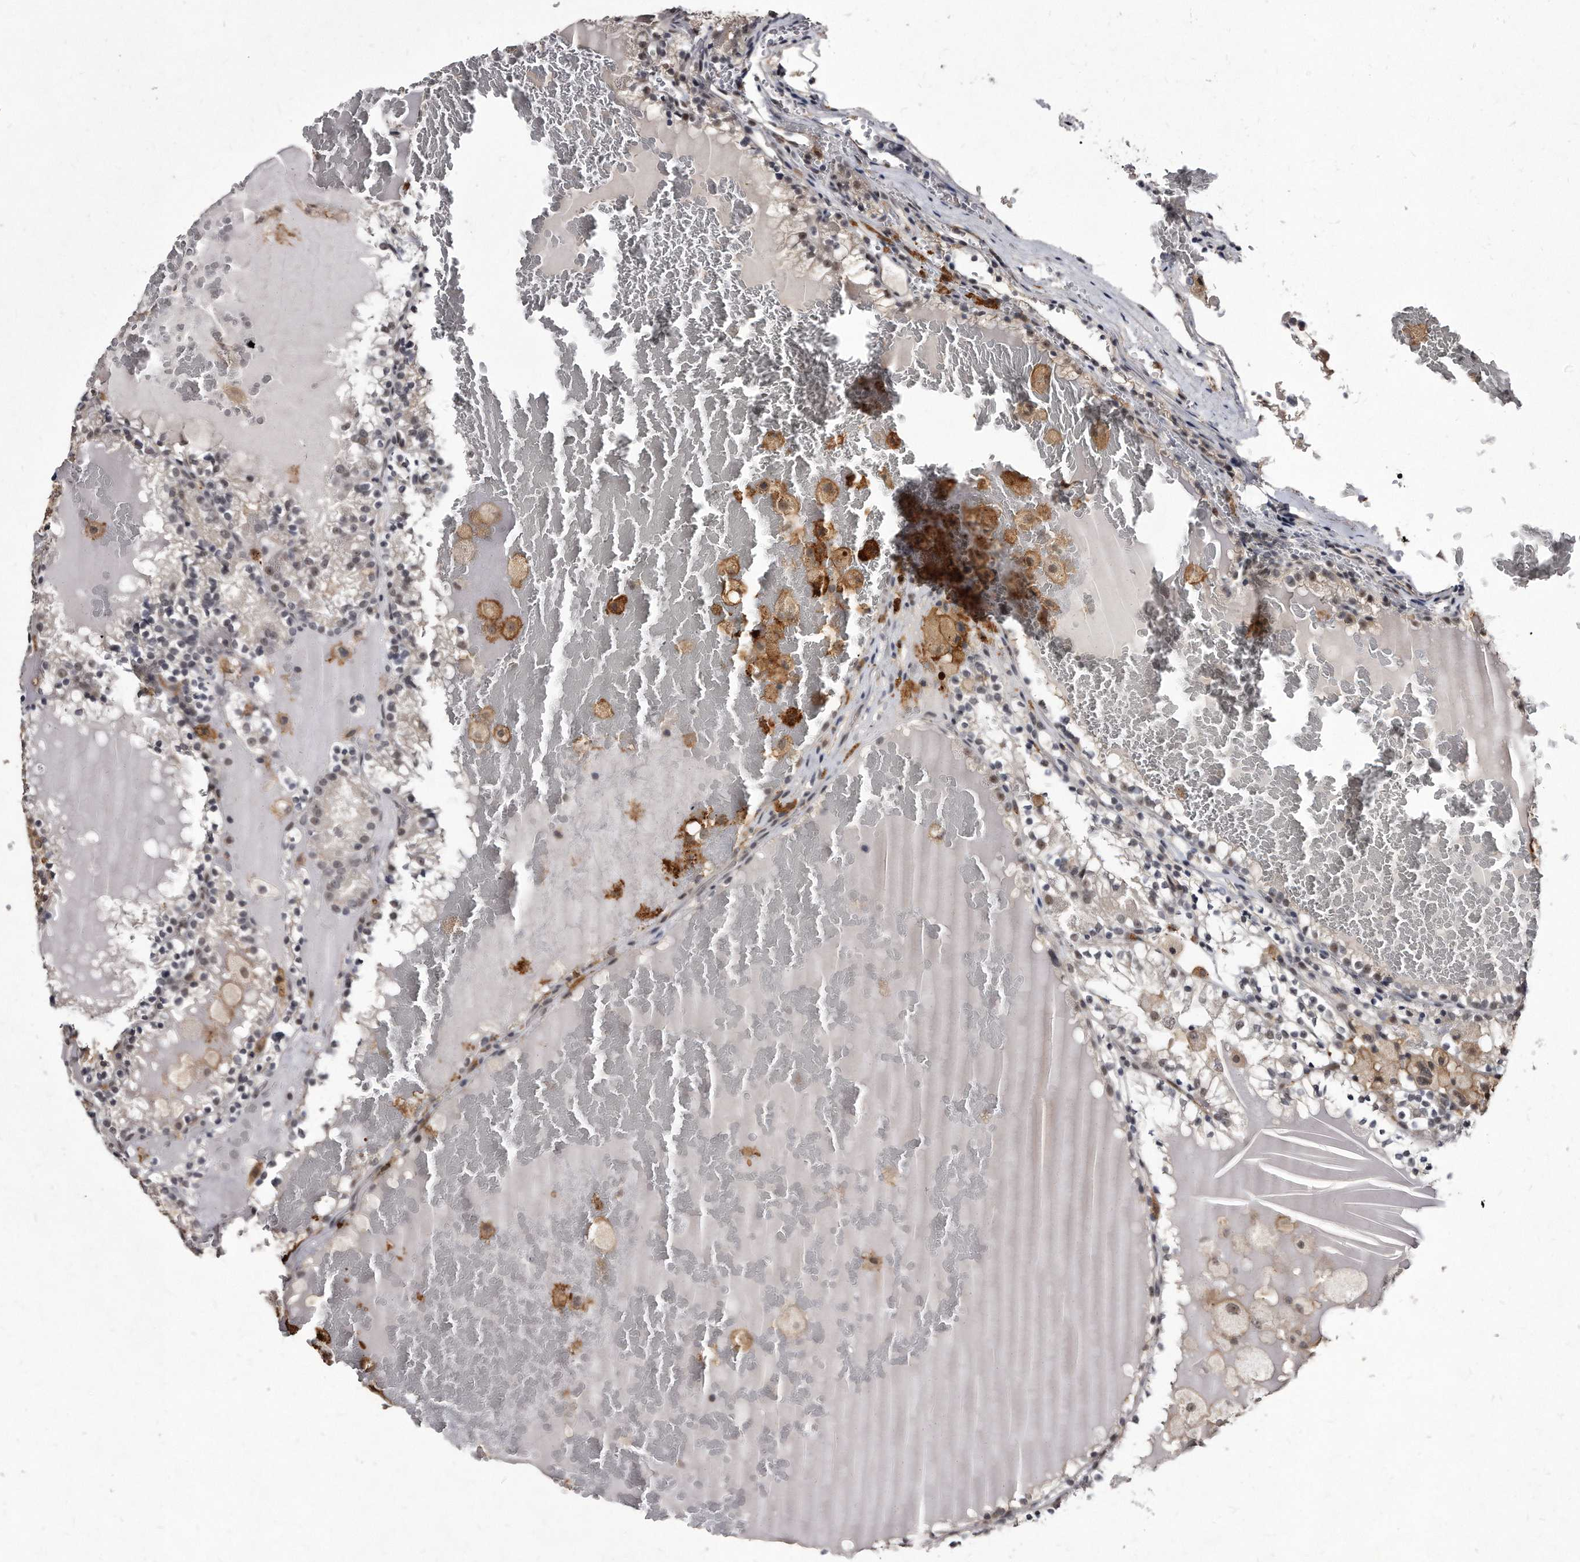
{"staining": {"intensity": "negative", "quantity": "none", "location": "none"}, "tissue": "renal cancer", "cell_type": "Tumor cells", "image_type": "cancer", "snomed": [{"axis": "morphology", "description": "Adenocarcinoma, NOS"}, {"axis": "topography", "description": "Kidney"}], "caption": "Immunohistochemical staining of human renal cancer displays no significant staining in tumor cells.", "gene": "KLHDC3", "patient": {"sex": "female", "age": 56}}